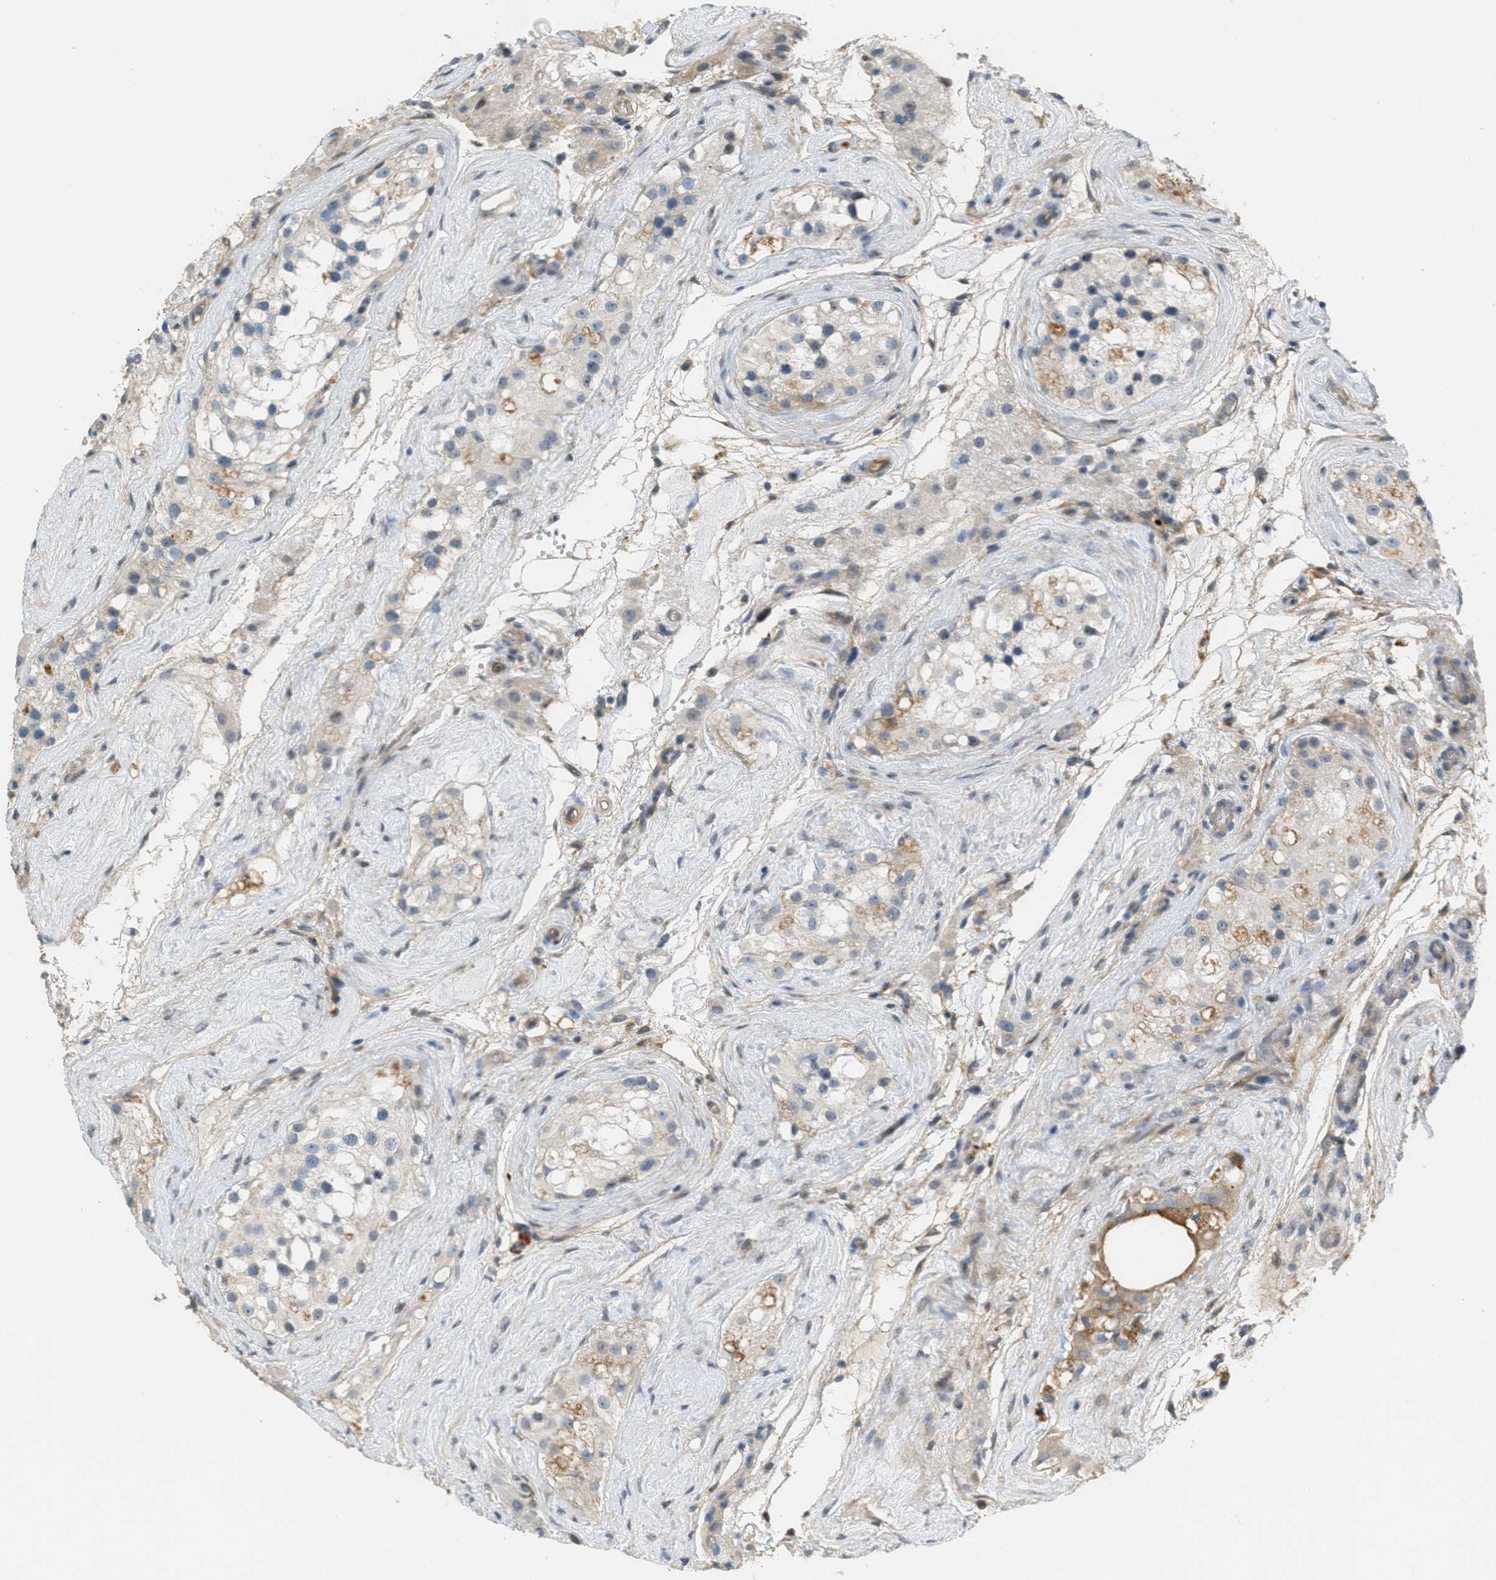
{"staining": {"intensity": "negative", "quantity": "none", "location": "none"}, "tissue": "testis", "cell_type": "Cells in seminiferous ducts", "image_type": "normal", "snomed": [{"axis": "morphology", "description": "Normal tissue, NOS"}, {"axis": "morphology", "description": "Seminoma, NOS"}, {"axis": "topography", "description": "Testis"}], "caption": "This micrograph is of unremarkable testis stained with IHC to label a protein in brown with the nuclei are counter-stained blue. There is no expression in cells in seminiferous ducts.", "gene": "ADCY5", "patient": {"sex": "male", "age": 71}}